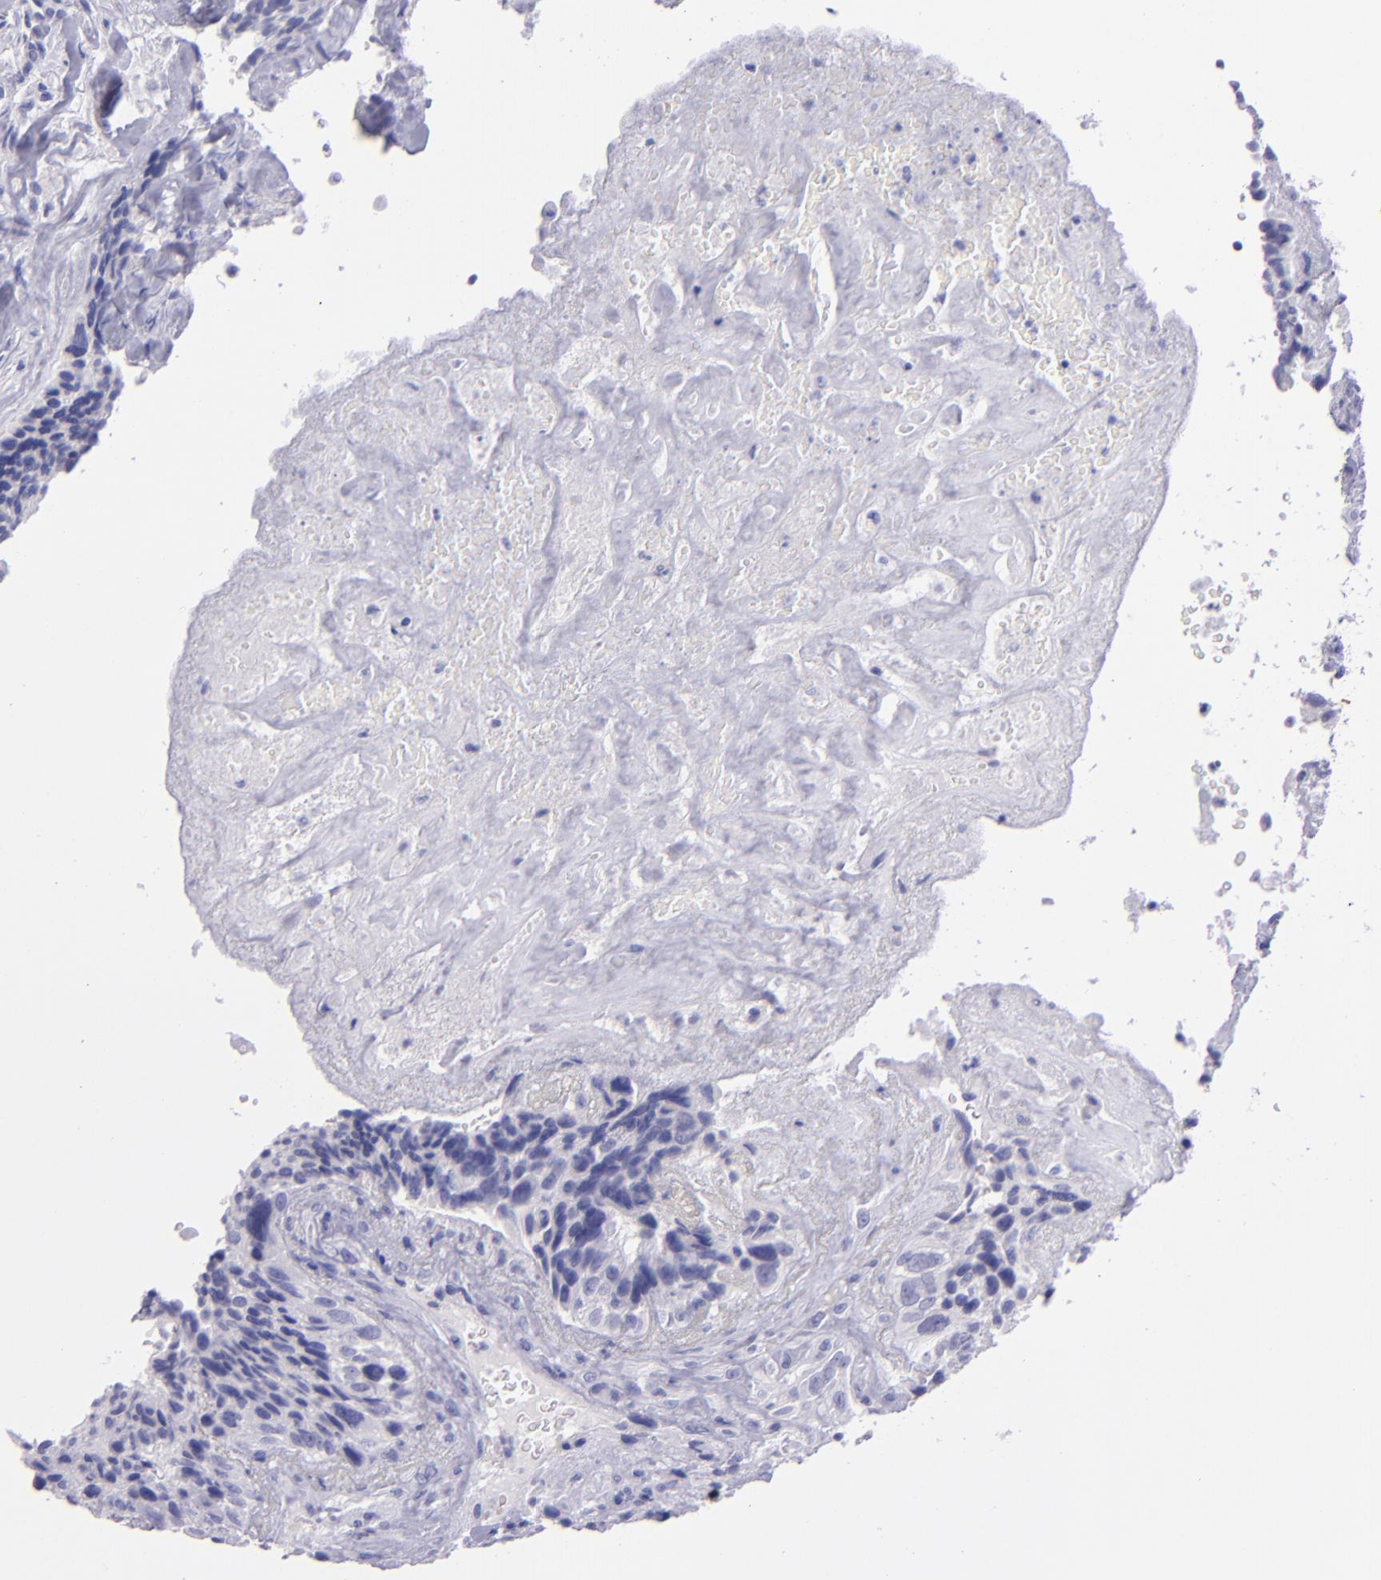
{"staining": {"intensity": "negative", "quantity": "none", "location": "none"}, "tissue": "breast cancer", "cell_type": "Tumor cells", "image_type": "cancer", "snomed": [{"axis": "morphology", "description": "Neoplasm, malignant, NOS"}, {"axis": "topography", "description": "Breast"}], "caption": "Tumor cells show no significant staining in breast neoplasm (malignant).", "gene": "TNNT3", "patient": {"sex": "female", "age": 50}}